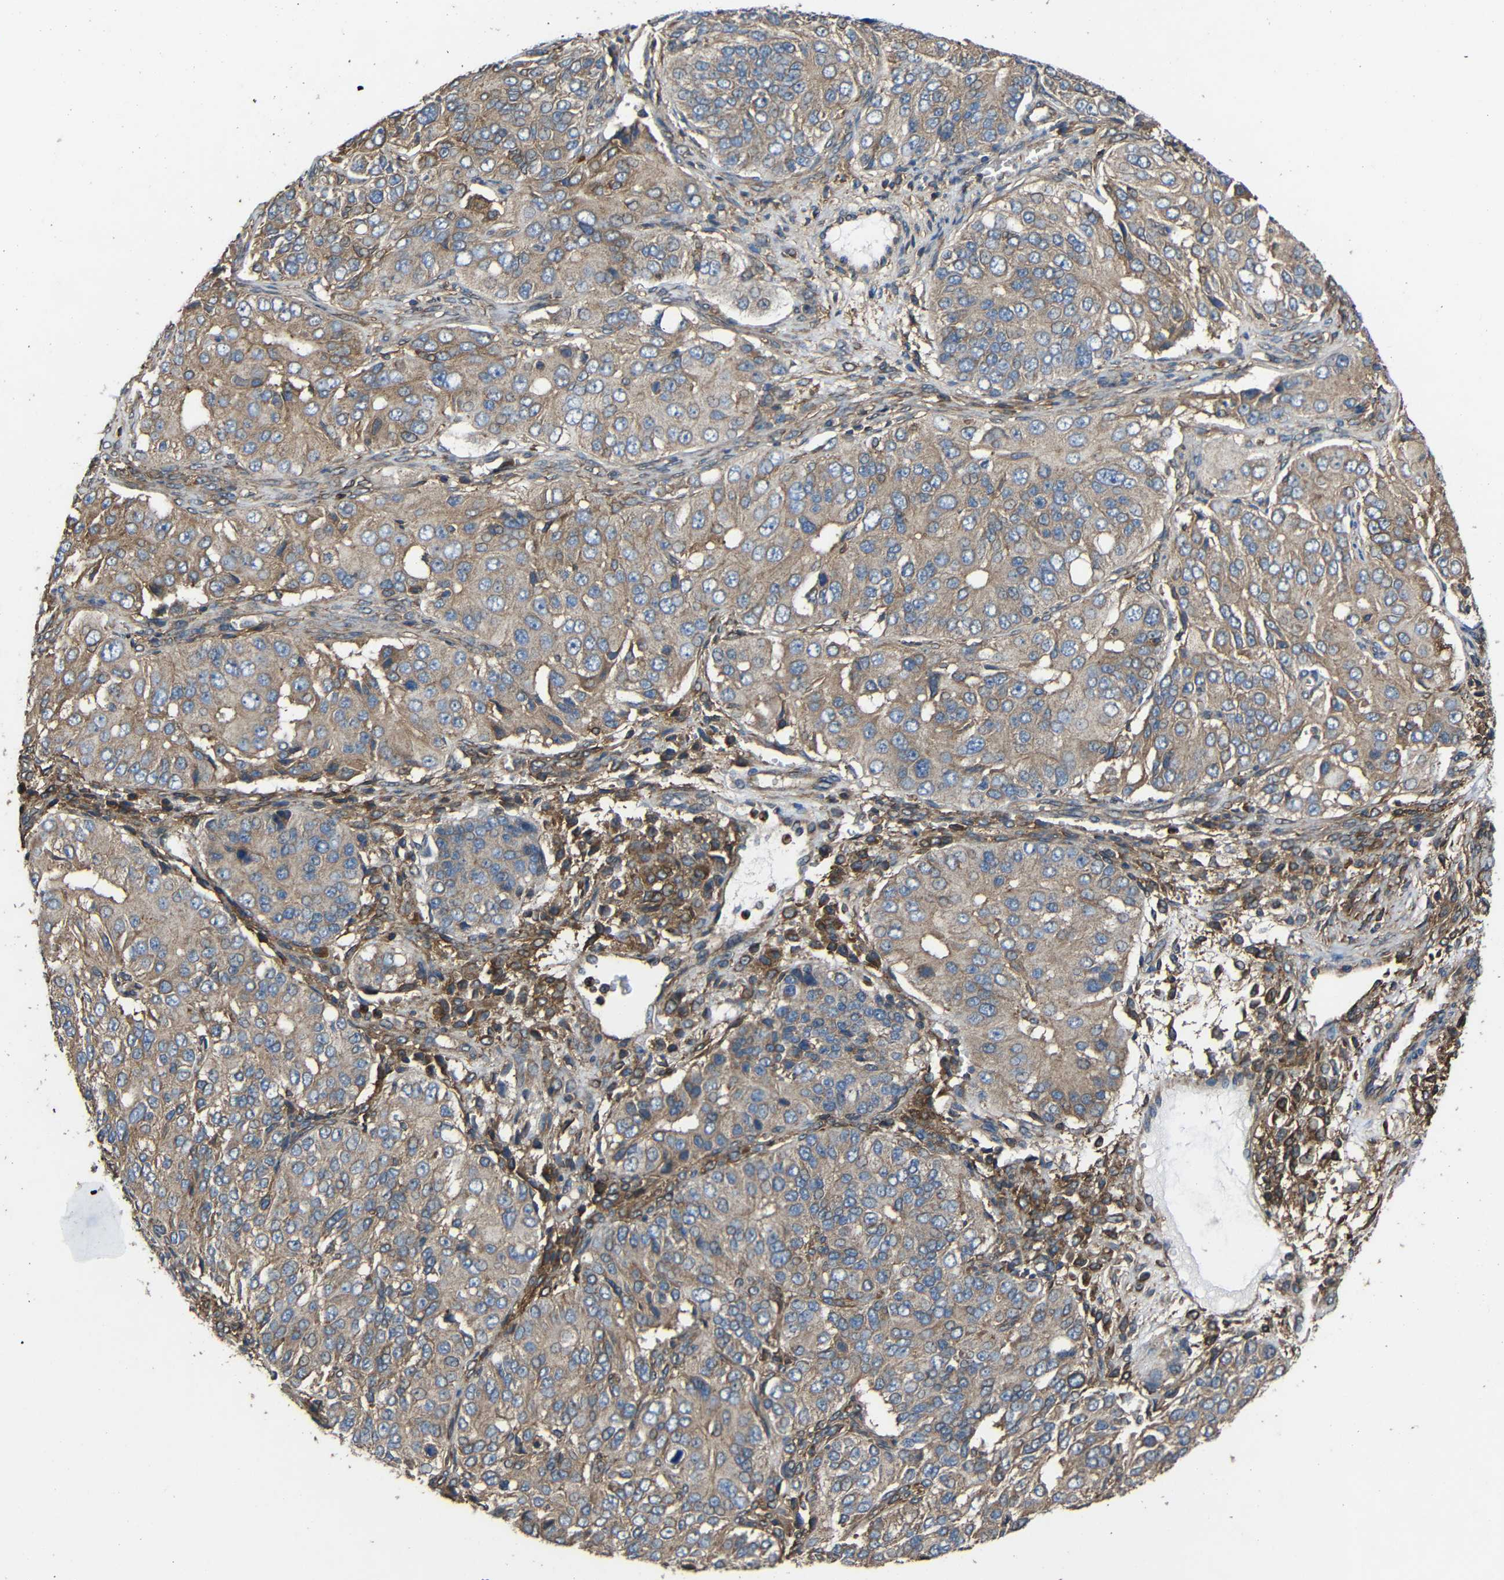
{"staining": {"intensity": "weak", "quantity": ">75%", "location": "cytoplasmic/membranous"}, "tissue": "ovarian cancer", "cell_type": "Tumor cells", "image_type": "cancer", "snomed": [{"axis": "morphology", "description": "Carcinoma, endometroid"}, {"axis": "topography", "description": "Ovary"}], "caption": "About >75% of tumor cells in ovarian cancer (endometroid carcinoma) demonstrate weak cytoplasmic/membranous protein staining as visualized by brown immunohistochemical staining.", "gene": "TREM2", "patient": {"sex": "female", "age": 51}}